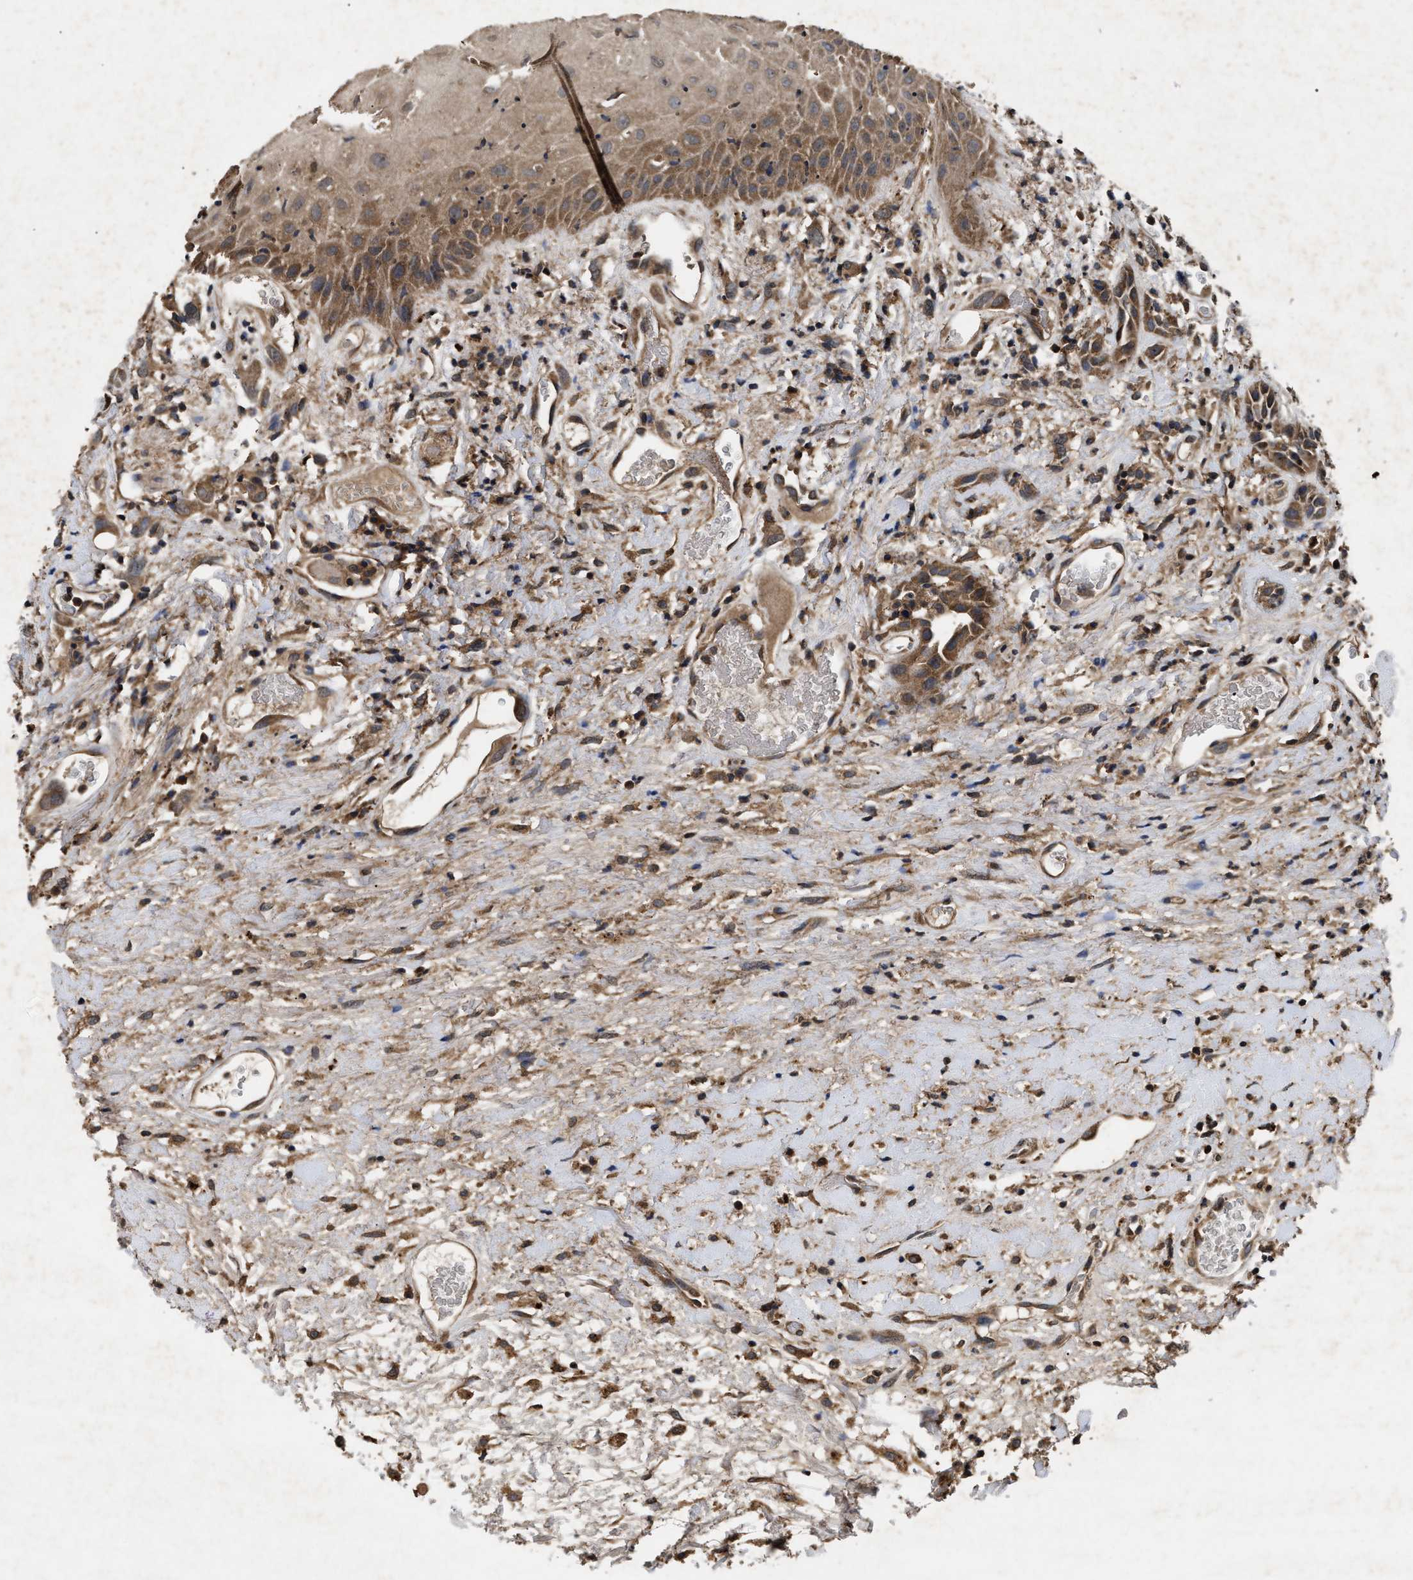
{"staining": {"intensity": "moderate", "quantity": ">75%", "location": "cytoplasmic/membranous"}, "tissue": "head and neck cancer", "cell_type": "Tumor cells", "image_type": "cancer", "snomed": [{"axis": "morphology", "description": "Normal tissue, NOS"}, {"axis": "morphology", "description": "Squamous cell carcinoma, NOS"}, {"axis": "topography", "description": "Cartilage tissue"}, {"axis": "topography", "description": "Head-Neck"}], "caption": "Head and neck squamous cell carcinoma tissue shows moderate cytoplasmic/membranous staining in about >75% of tumor cells, visualized by immunohistochemistry.", "gene": "PDAP1", "patient": {"sex": "male", "age": 62}}